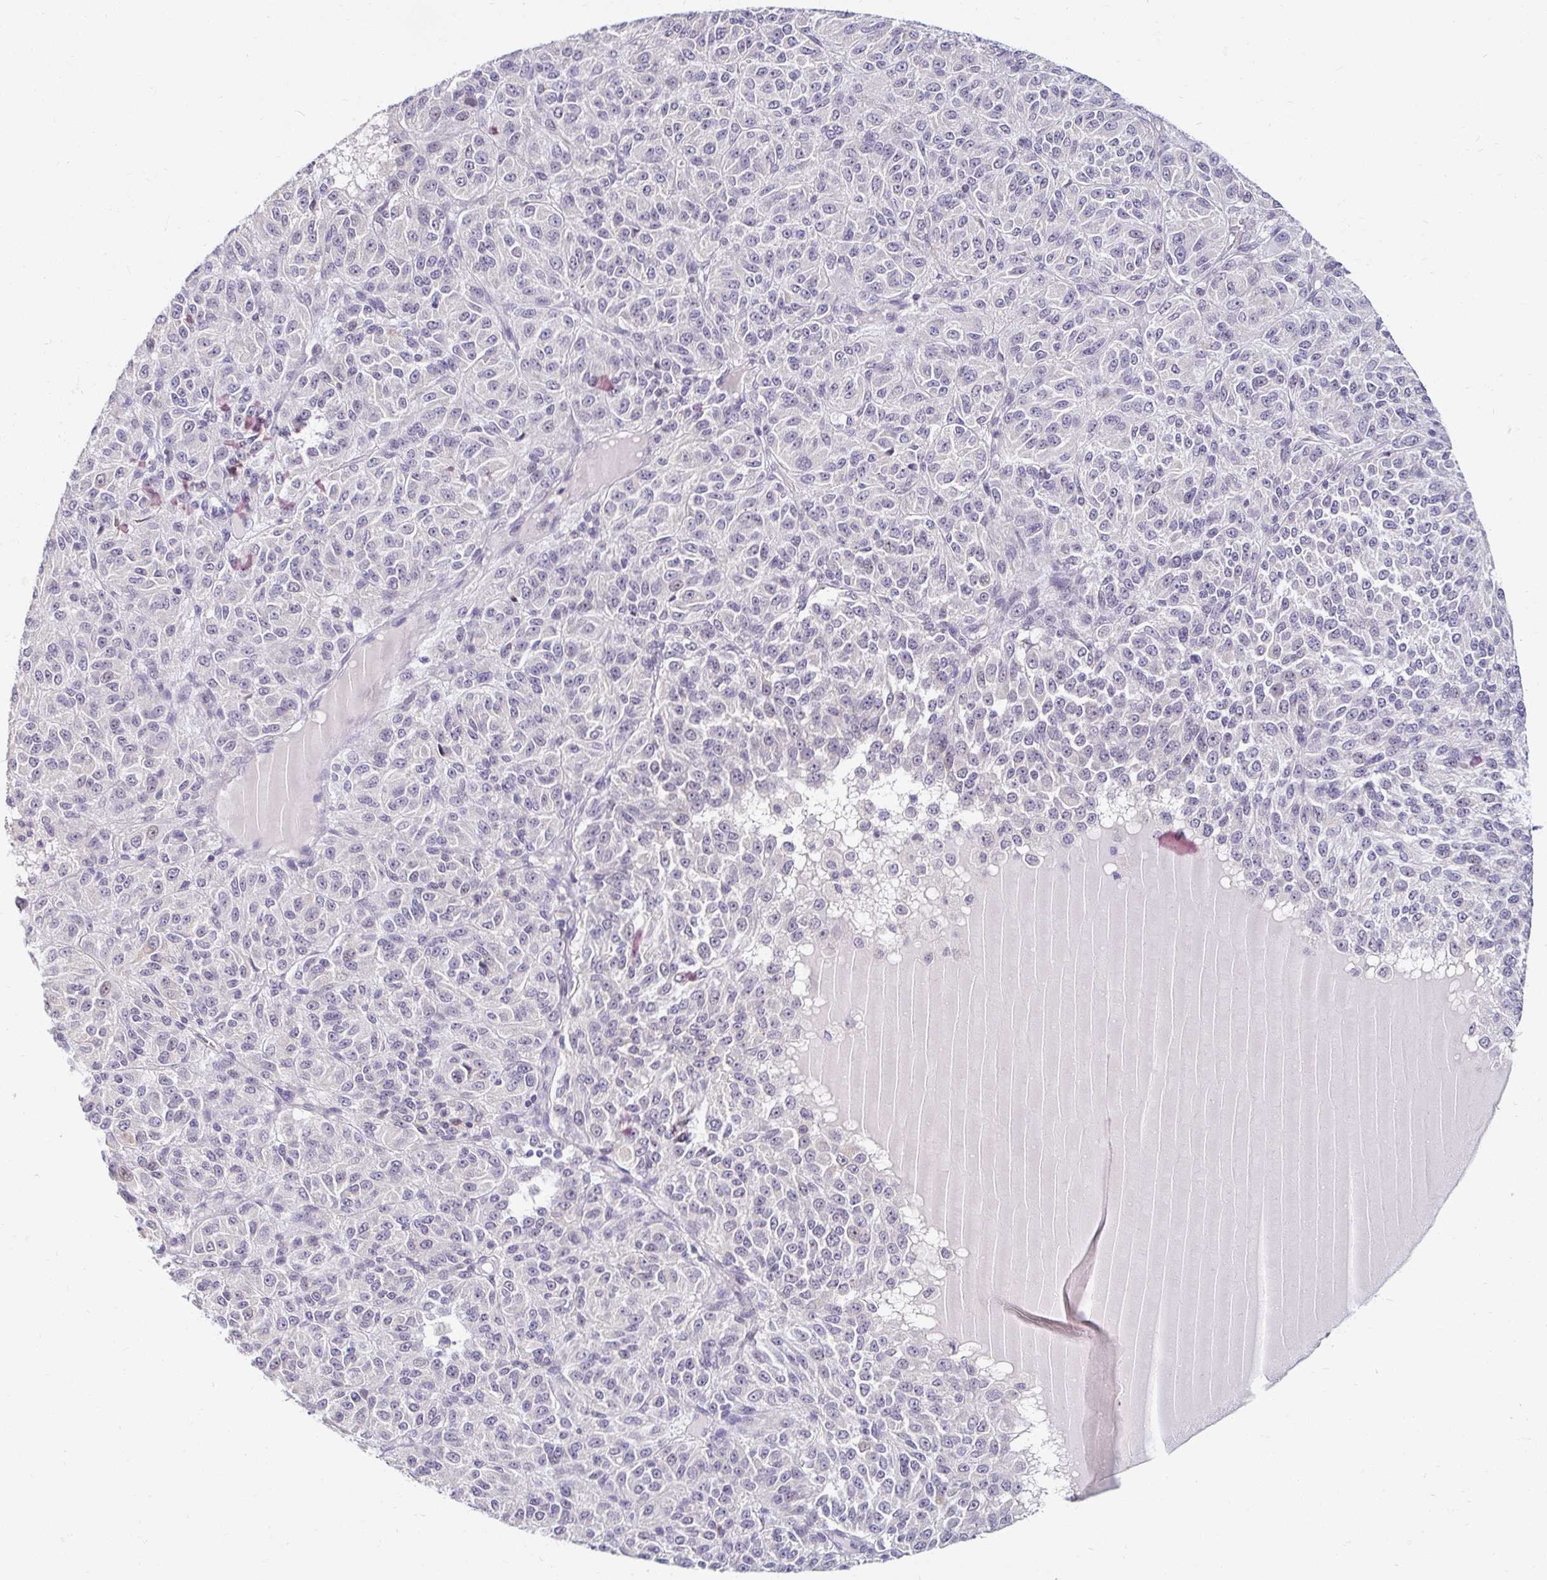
{"staining": {"intensity": "negative", "quantity": "none", "location": "none"}, "tissue": "melanoma", "cell_type": "Tumor cells", "image_type": "cancer", "snomed": [{"axis": "morphology", "description": "Malignant melanoma, Metastatic site"}, {"axis": "topography", "description": "Brain"}], "caption": "Micrograph shows no protein expression in tumor cells of malignant melanoma (metastatic site) tissue. (Brightfield microscopy of DAB IHC at high magnification).", "gene": "DDN", "patient": {"sex": "female", "age": 56}}